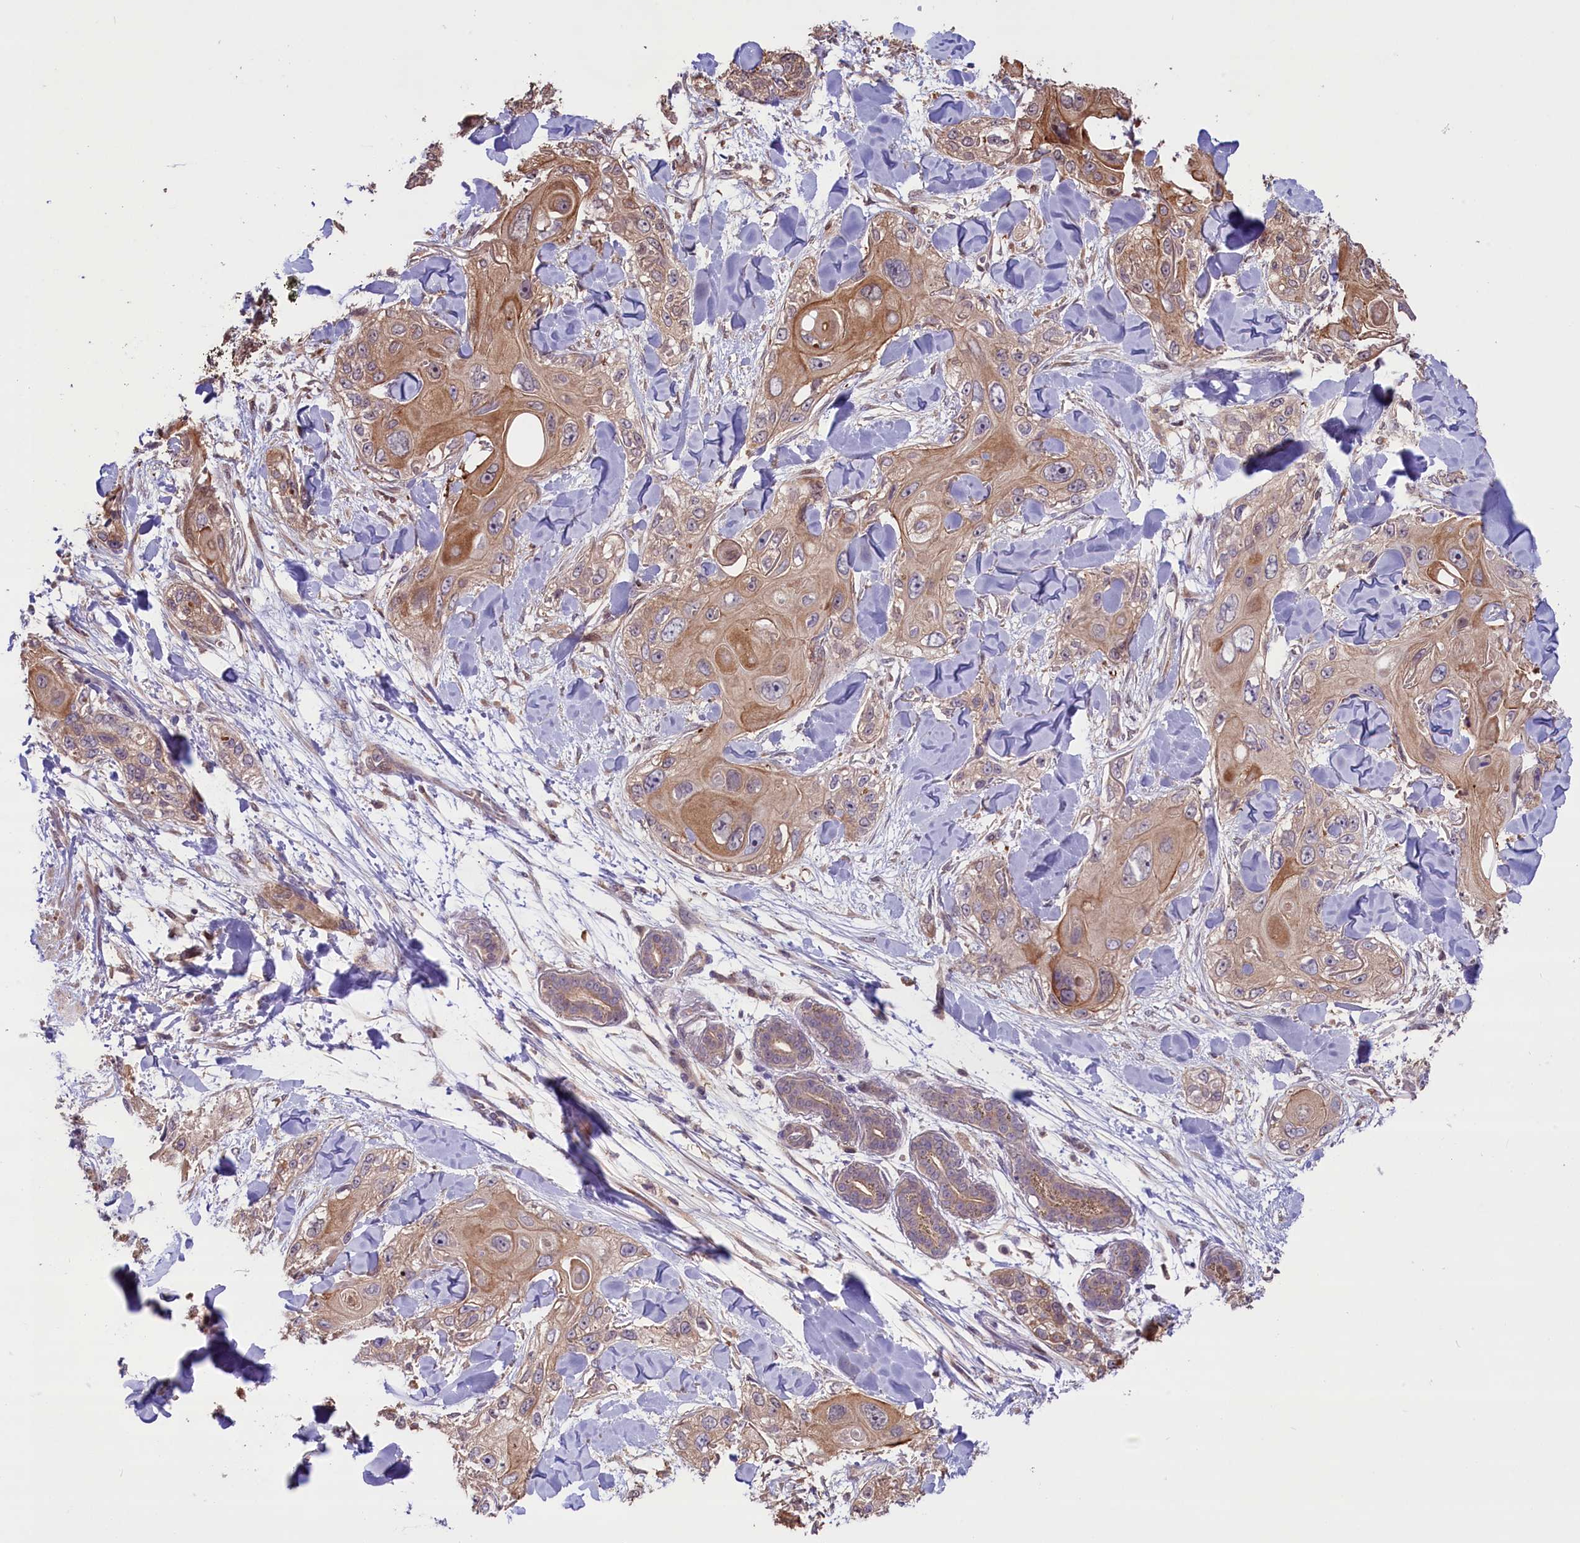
{"staining": {"intensity": "moderate", "quantity": "<25%", "location": "cytoplasmic/membranous"}, "tissue": "skin cancer", "cell_type": "Tumor cells", "image_type": "cancer", "snomed": [{"axis": "morphology", "description": "Normal tissue, NOS"}, {"axis": "morphology", "description": "Squamous cell carcinoma, NOS"}, {"axis": "topography", "description": "Skin"}], "caption": "A low amount of moderate cytoplasmic/membranous expression is seen in about <25% of tumor cells in skin cancer (squamous cell carcinoma) tissue. The staining was performed using DAB (3,3'-diaminobenzidine), with brown indicating positive protein expression. Nuclei are stained blue with hematoxylin.", "gene": "RIC8A", "patient": {"sex": "male", "age": 72}}